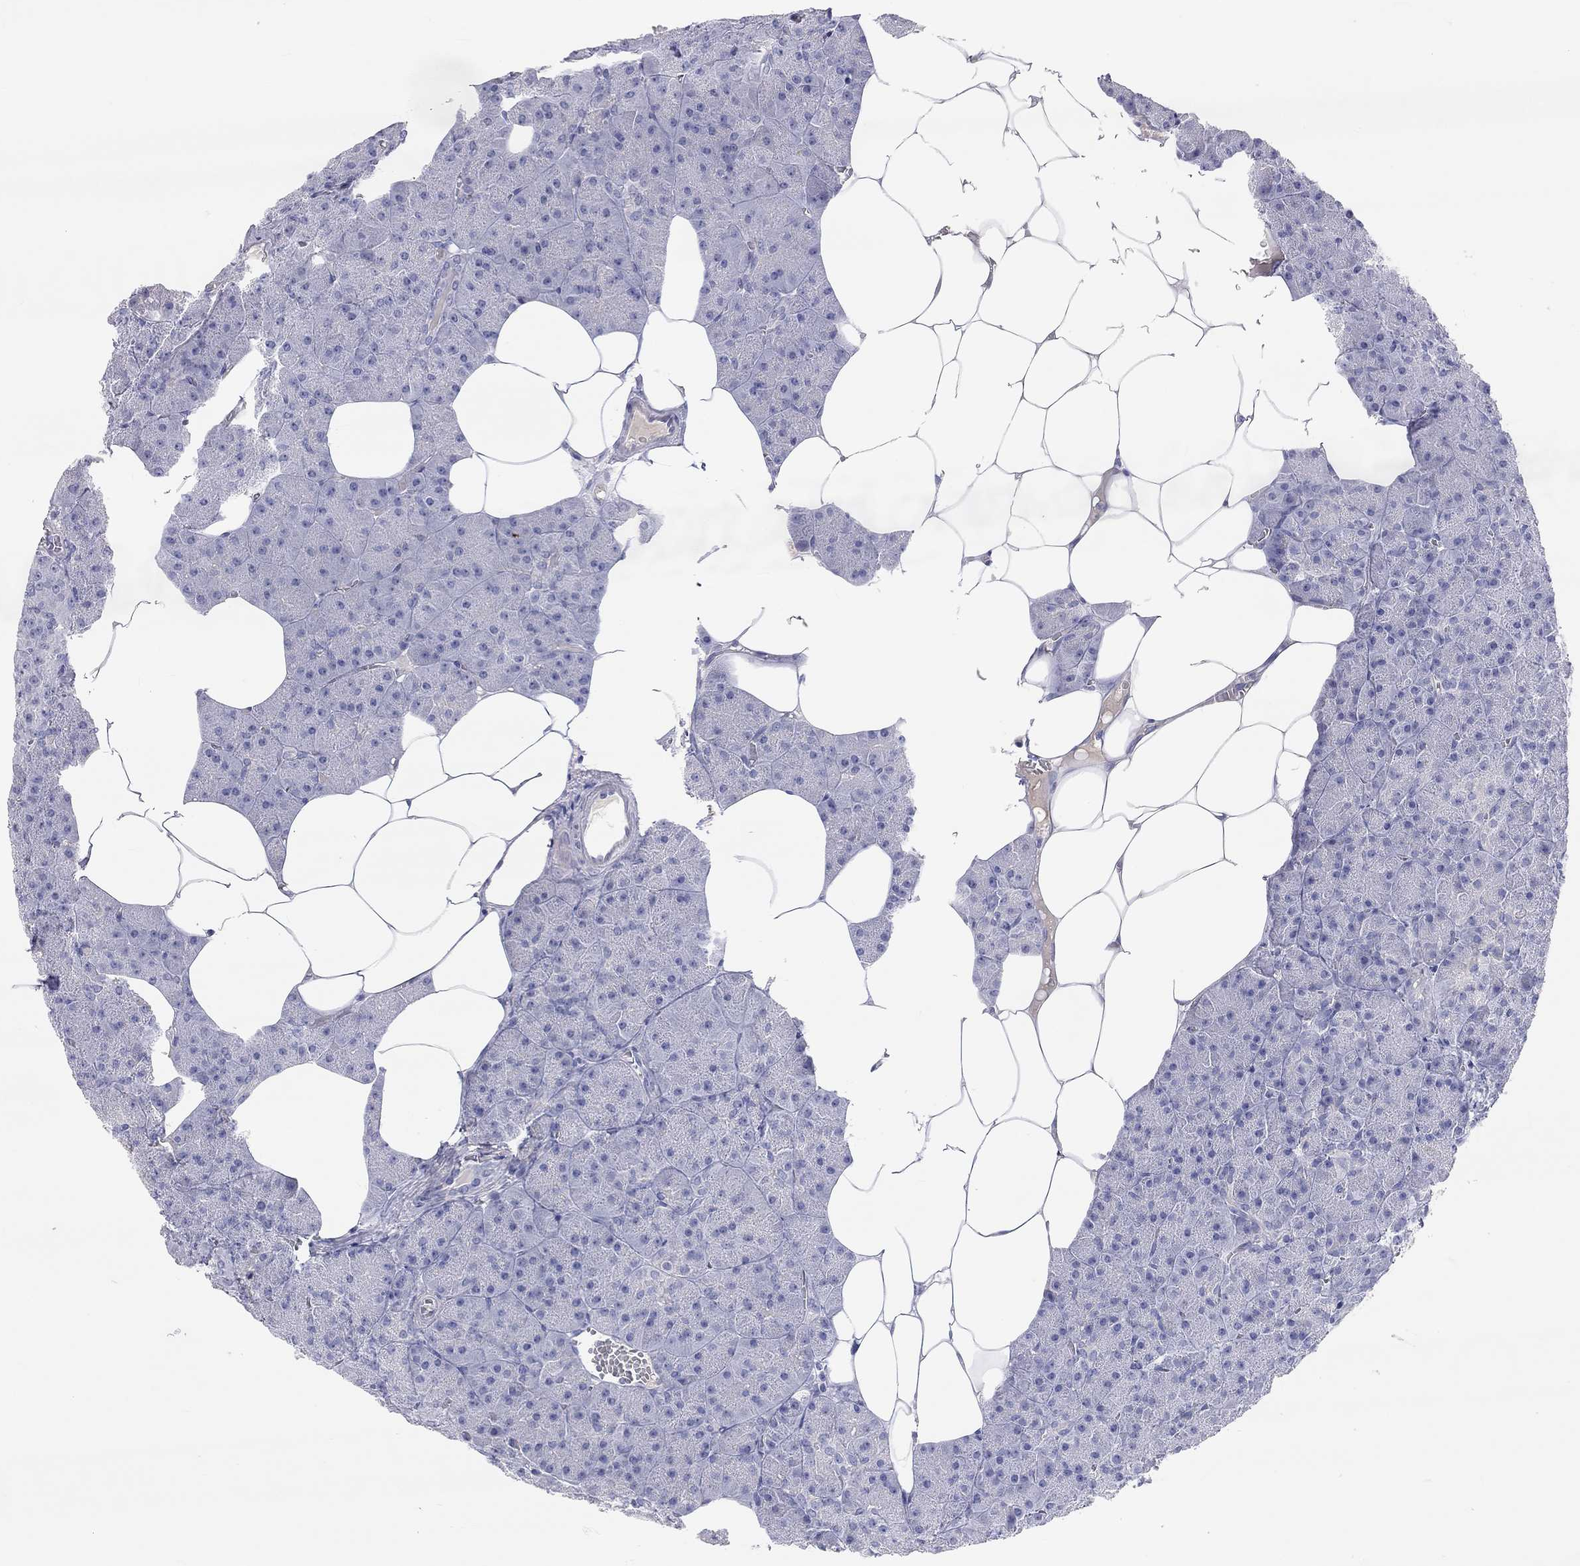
{"staining": {"intensity": "negative", "quantity": "none", "location": "none"}, "tissue": "pancreas", "cell_type": "Exocrine glandular cells", "image_type": "normal", "snomed": [{"axis": "morphology", "description": "Normal tissue, NOS"}, {"axis": "topography", "description": "Pancreas"}], "caption": "High power microscopy histopathology image of an immunohistochemistry (IHC) micrograph of unremarkable pancreas, revealing no significant staining in exocrine glandular cells.", "gene": "ST7L", "patient": {"sex": "male", "age": 61}}